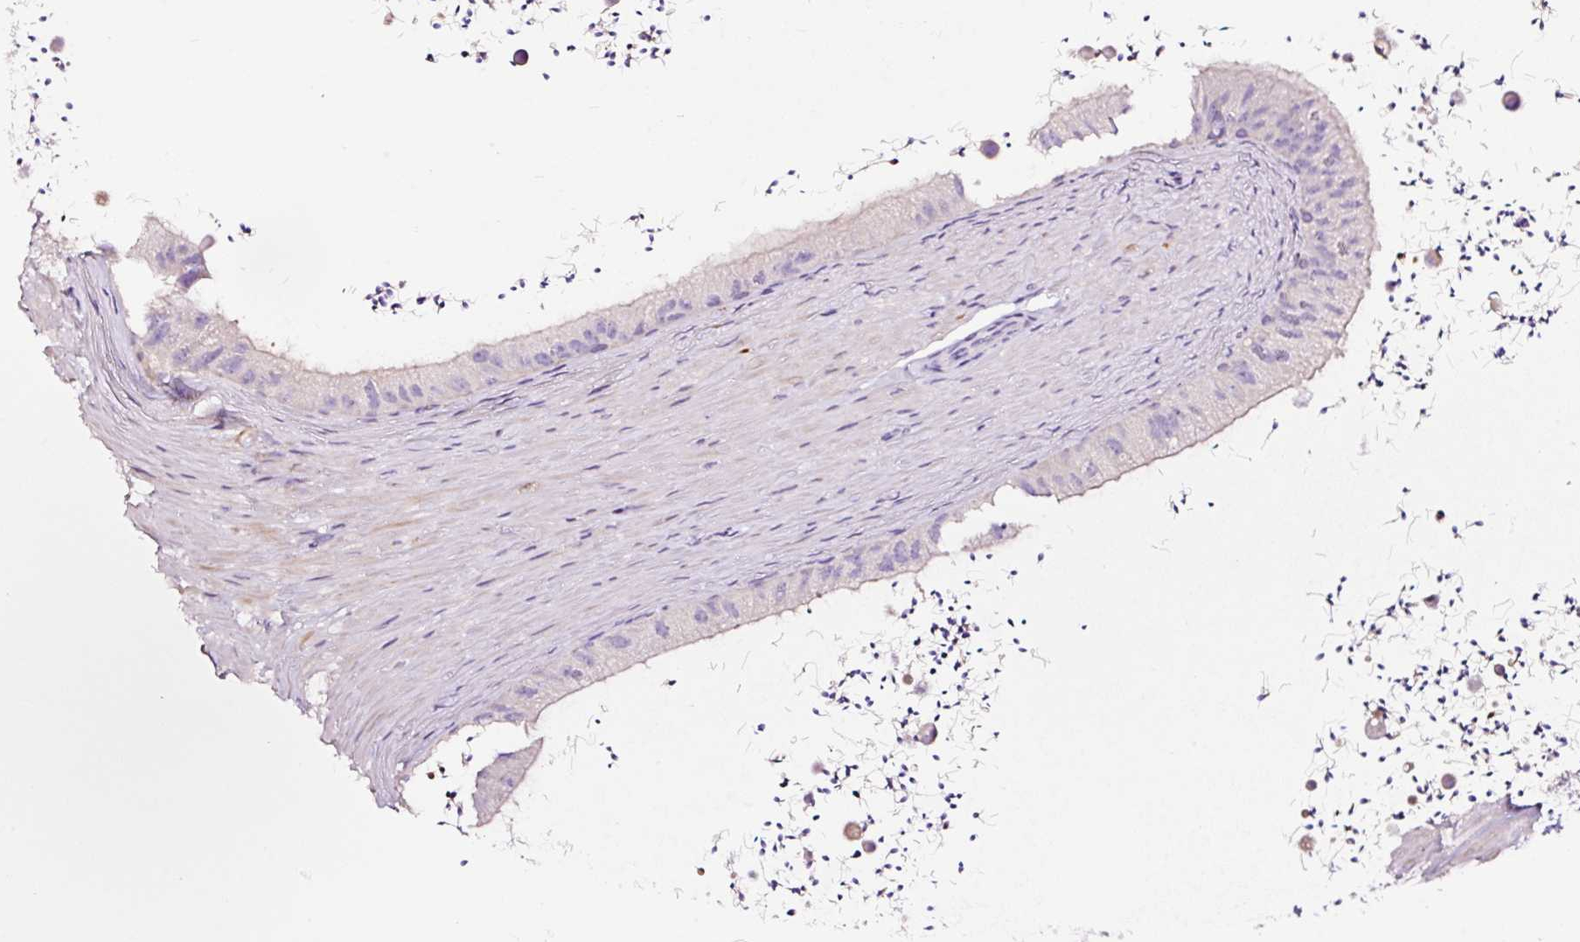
{"staining": {"intensity": "strong", "quantity": "25%-75%", "location": "cytoplasmic/membranous"}, "tissue": "epididymis", "cell_type": "Glandular cells", "image_type": "normal", "snomed": [{"axis": "morphology", "description": "Normal tissue, NOS"}, {"axis": "topography", "description": "Epididymis"}, {"axis": "topography", "description": "Peripheral nerve tissue"}], "caption": "Strong cytoplasmic/membranous positivity for a protein is identified in approximately 25%-75% of glandular cells of unremarkable epididymis using immunohistochemistry (IHC).", "gene": "PAM", "patient": {"sex": "male", "age": 32}}